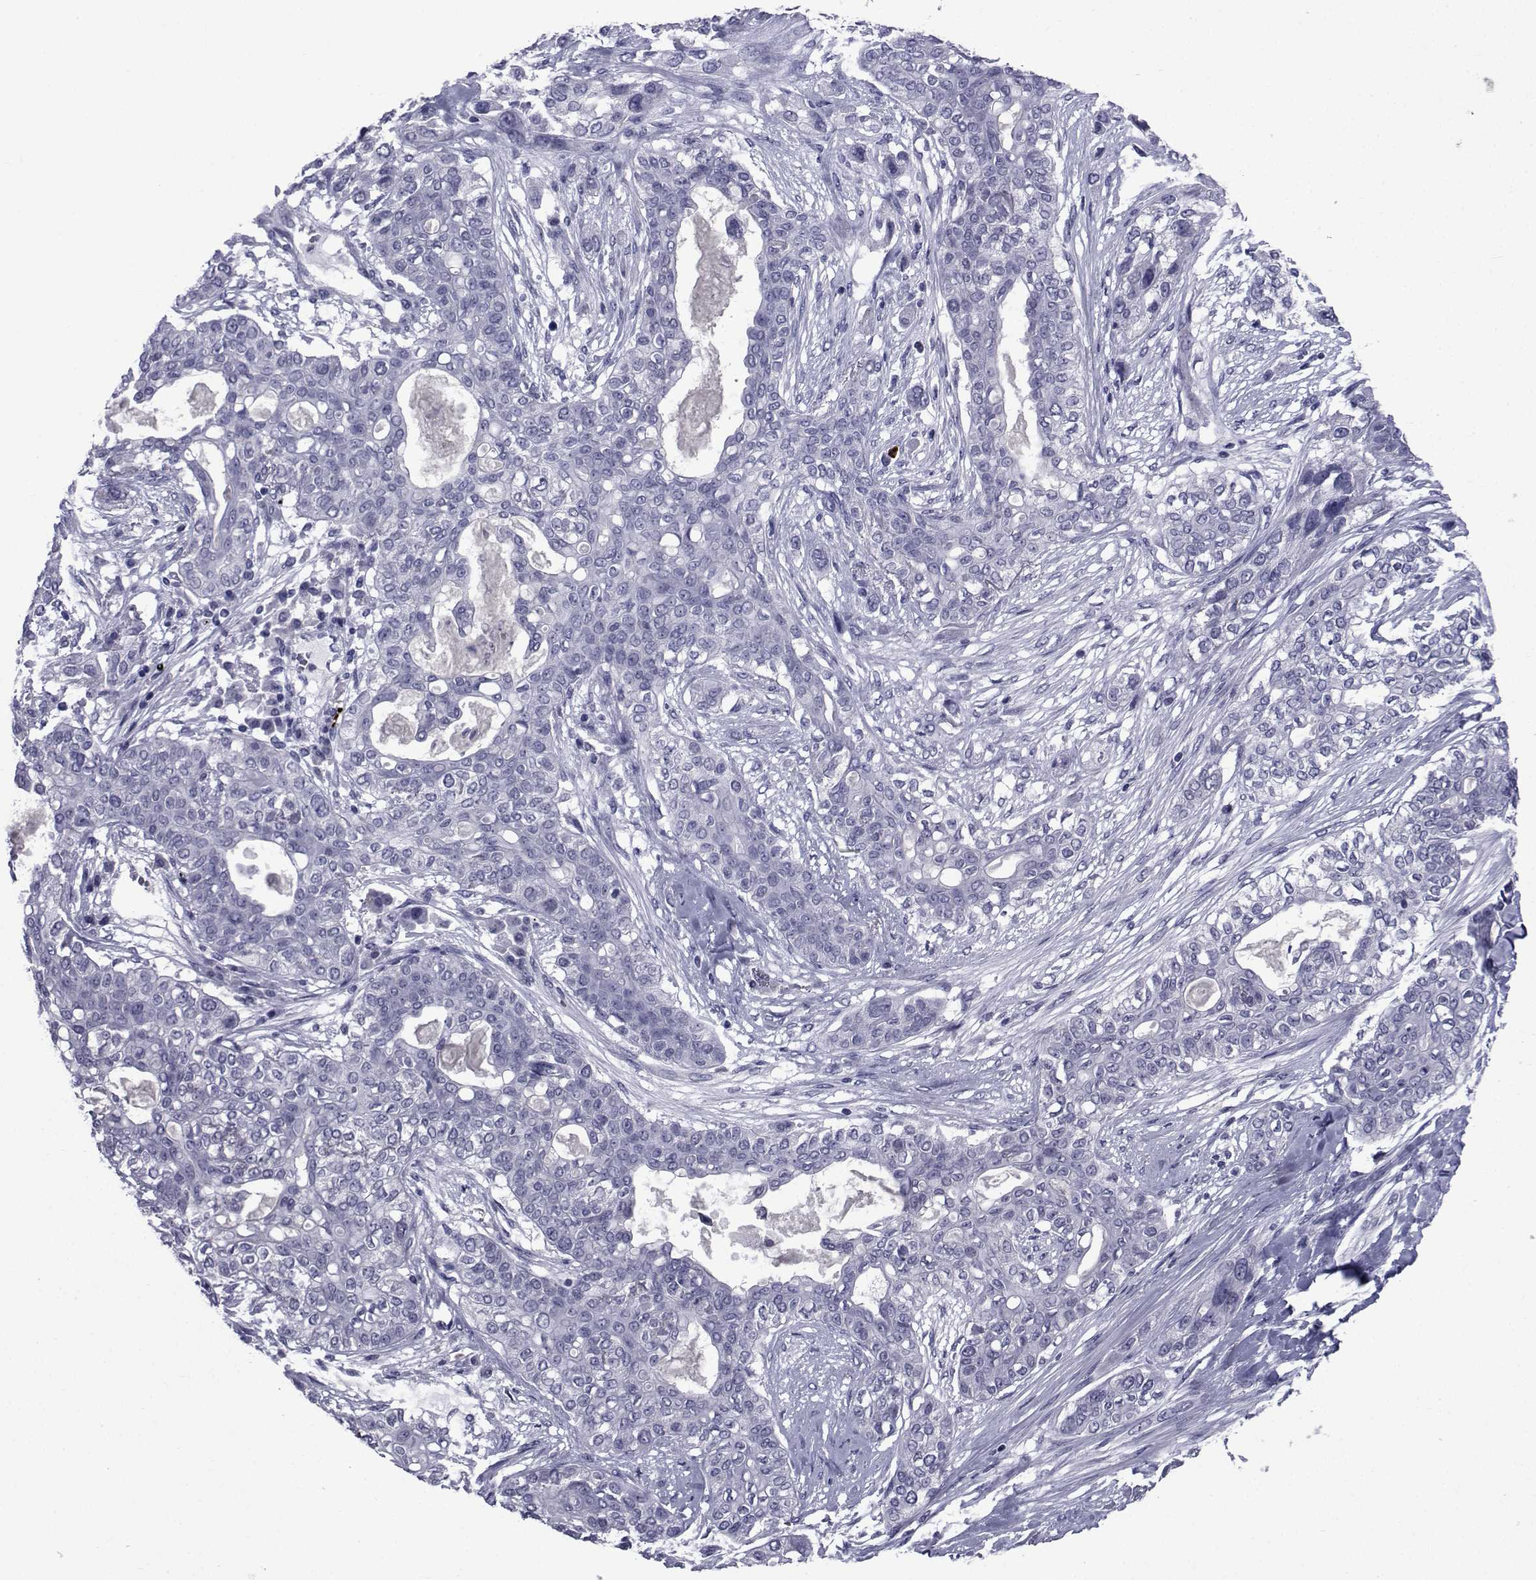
{"staining": {"intensity": "negative", "quantity": "none", "location": "none"}, "tissue": "lung cancer", "cell_type": "Tumor cells", "image_type": "cancer", "snomed": [{"axis": "morphology", "description": "Squamous cell carcinoma, NOS"}, {"axis": "topography", "description": "Lung"}], "caption": "Tumor cells show no significant positivity in lung cancer (squamous cell carcinoma). Nuclei are stained in blue.", "gene": "SEMA5B", "patient": {"sex": "female", "age": 70}}